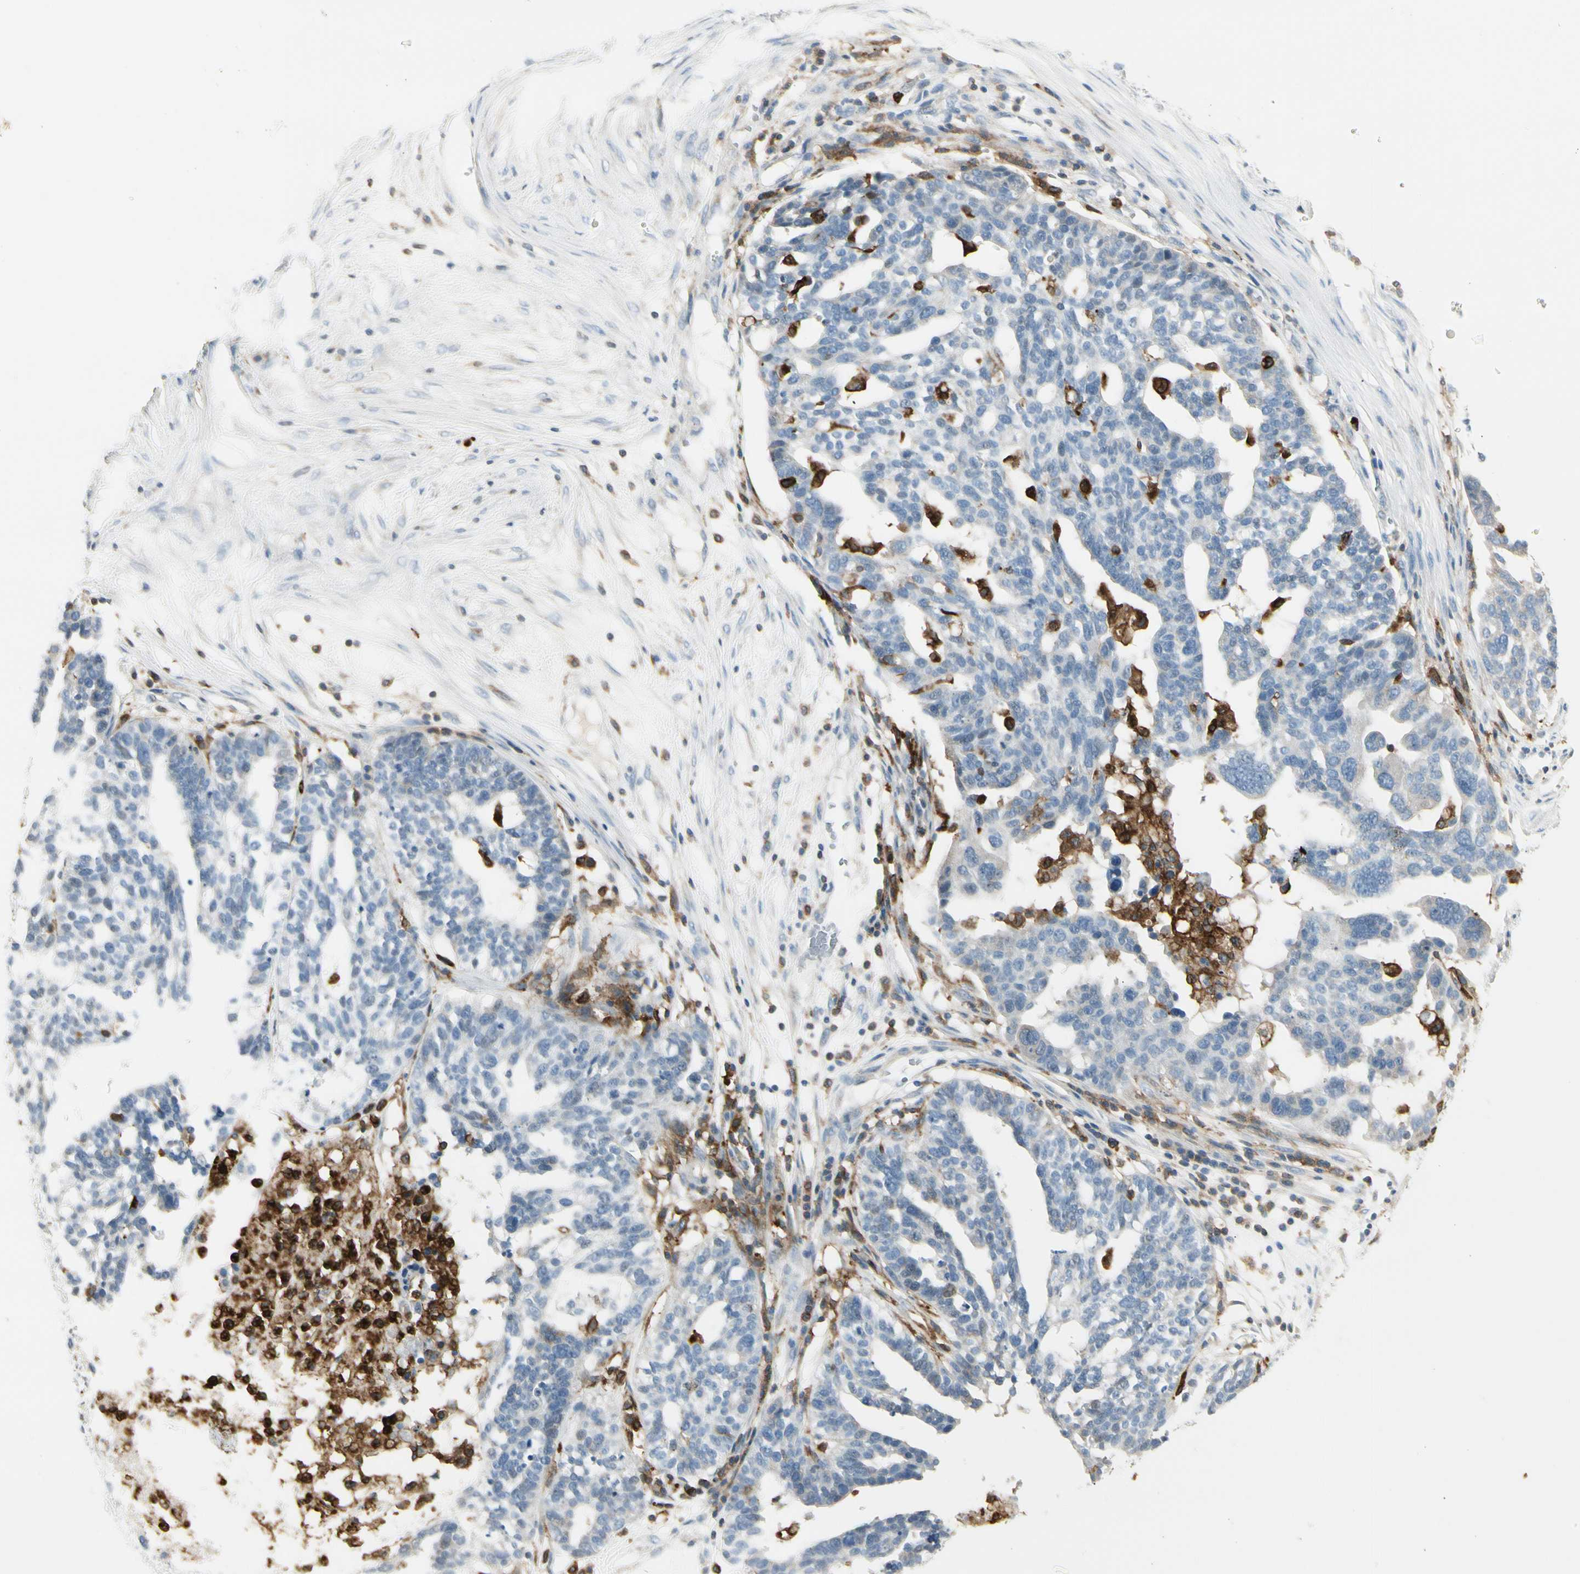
{"staining": {"intensity": "negative", "quantity": "none", "location": "none"}, "tissue": "ovarian cancer", "cell_type": "Tumor cells", "image_type": "cancer", "snomed": [{"axis": "morphology", "description": "Cystadenocarcinoma, serous, NOS"}, {"axis": "topography", "description": "Ovary"}], "caption": "There is no significant expression in tumor cells of ovarian serous cystadenocarcinoma. (DAB IHC visualized using brightfield microscopy, high magnification).", "gene": "ITGB2", "patient": {"sex": "female", "age": 59}}